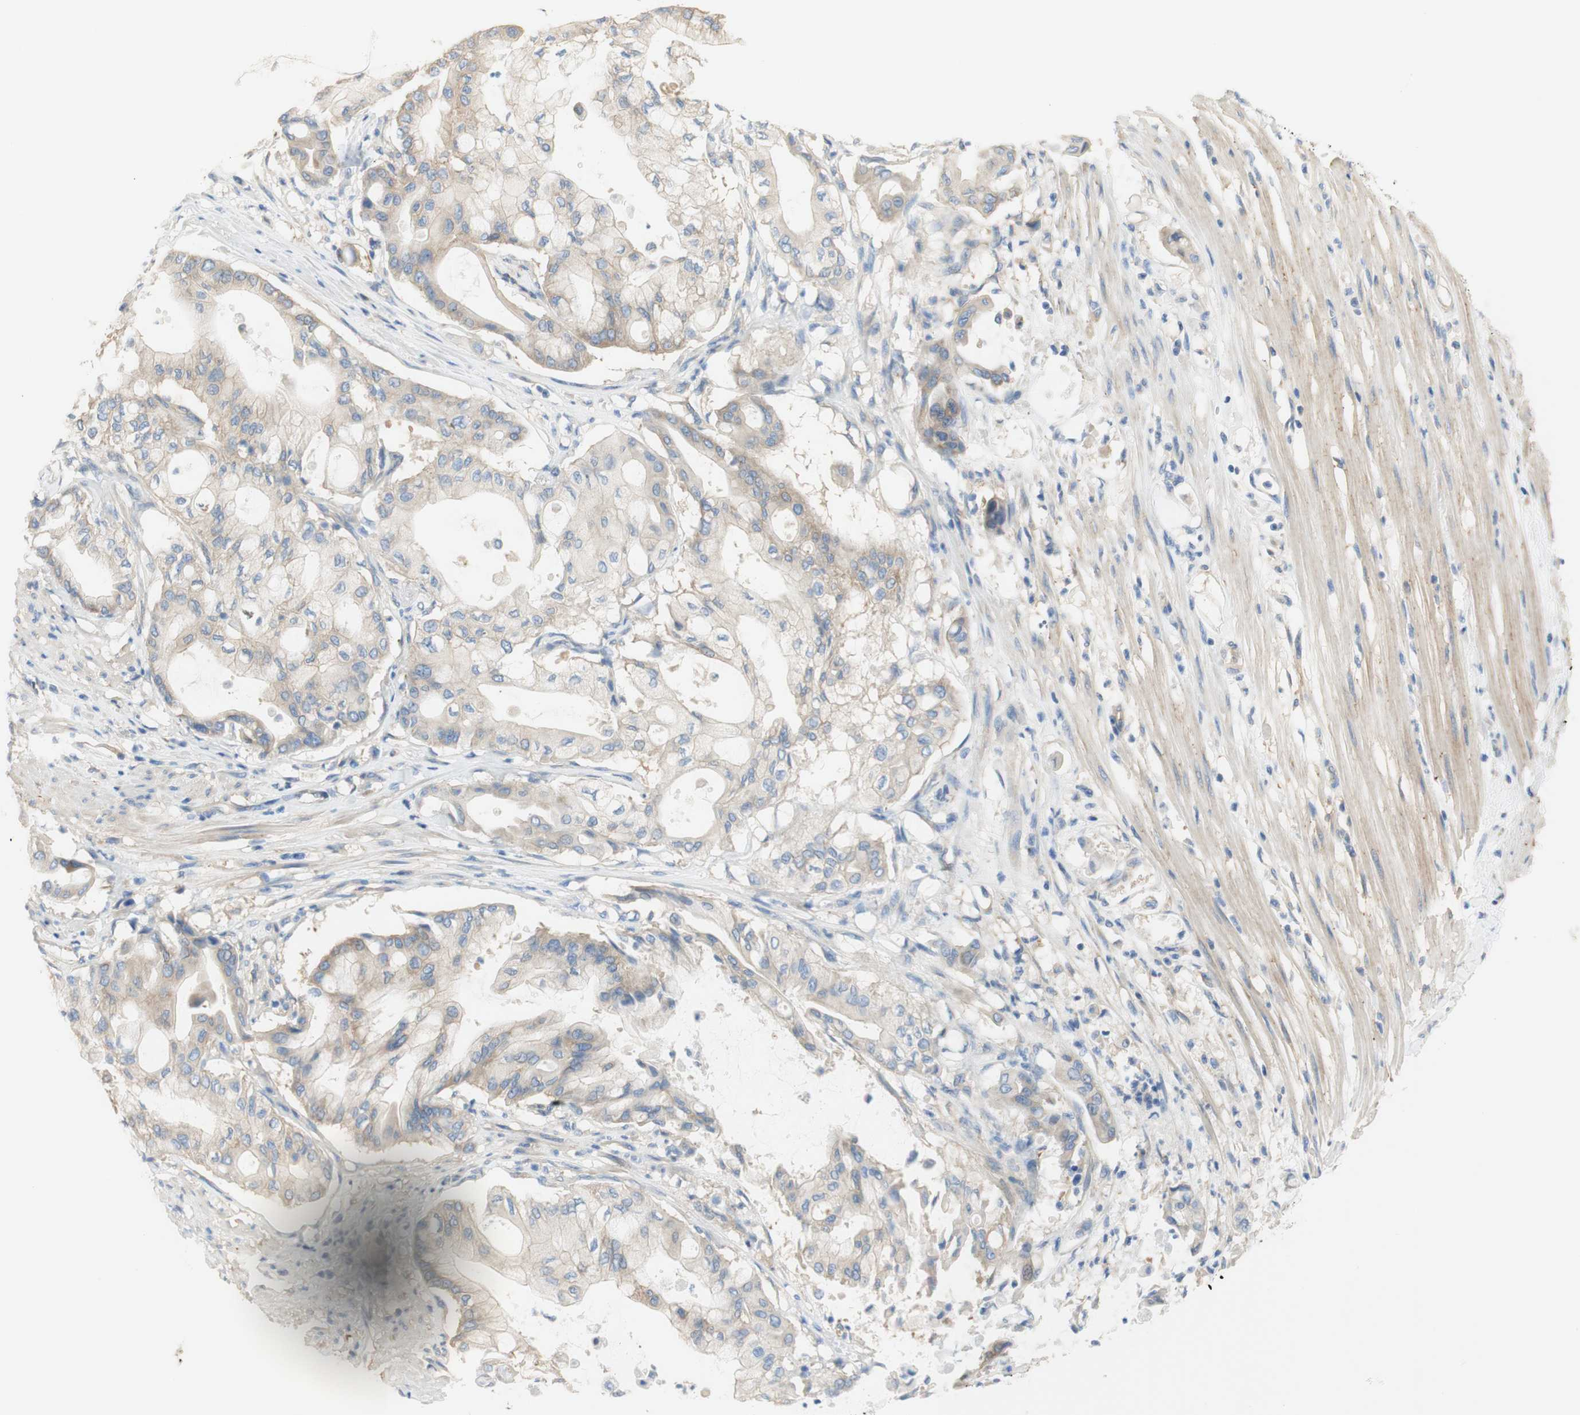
{"staining": {"intensity": "weak", "quantity": ">75%", "location": "cytoplasmic/membranous"}, "tissue": "pancreatic cancer", "cell_type": "Tumor cells", "image_type": "cancer", "snomed": [{"axis": "morphology", "description": "Adenocarcinoma, NOS"}, {"axis": "morphology", "description": "Adenocarcinoma, metastatic, NOS"}, {"axis": "topography", "description": "Lymph node"}, {"axis": "topography", "description": "Pancreas"}, {"axis": "topography", "description": "Duodenum"}], "caption": "Immunohistochemical staining of pancreatic cancer (adenocarcinoma) demonstrates low levels of weak cytoplasmic/membranous positivity in approximately >75% of tumor cells.", "gene": "ATP2B1", "patient": {"sex": "female", "age": 64}}